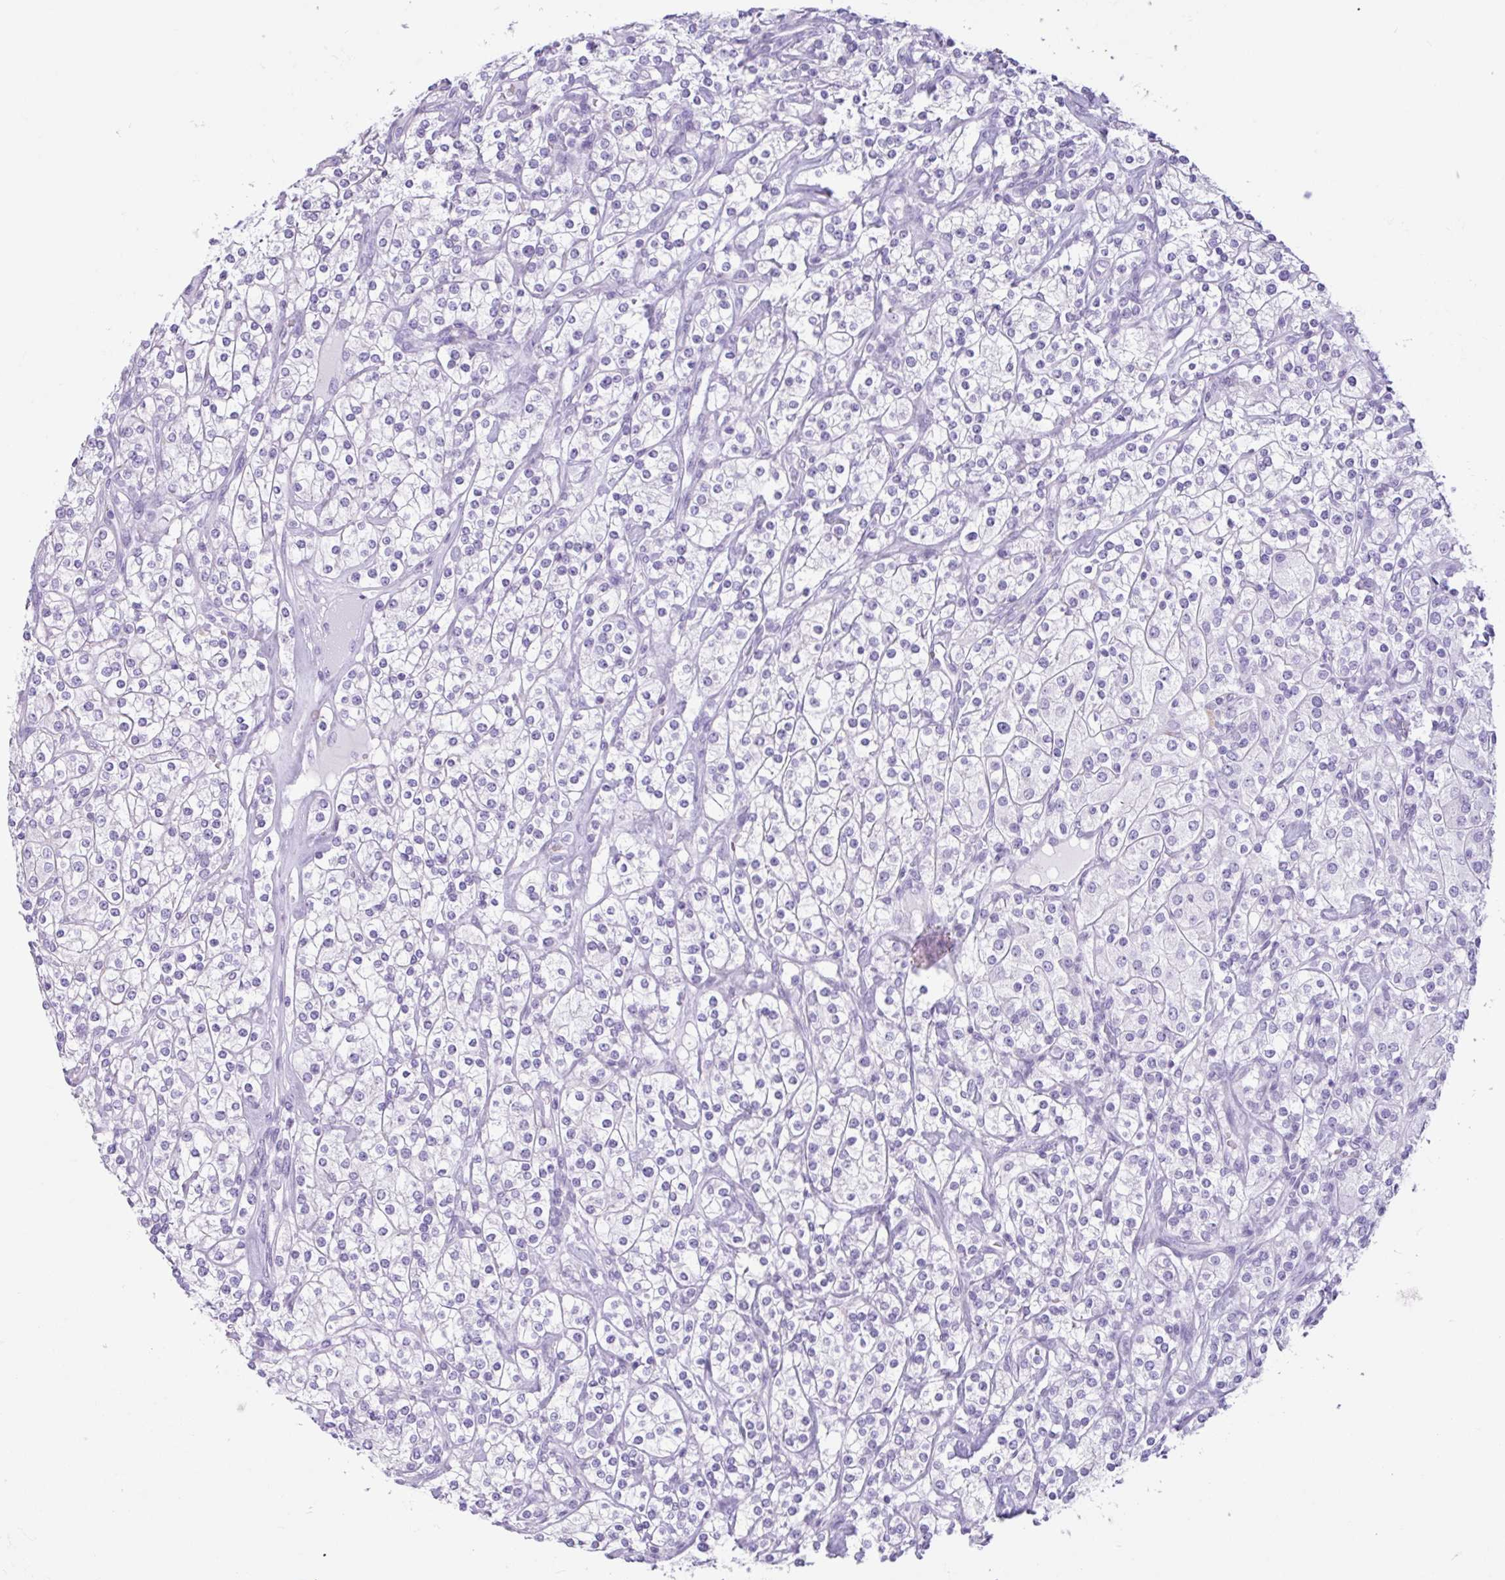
{"staining": {"intensity": "negative", "quantity": "none", "location": "none"}, "tissue": "renal cancer", "cell_type": "Tumor cells", "image_type": "cancer", "snomed": [{"axis": "morphology", "description": "Adenocarcinoma, NOS"}, {"axis": "topography", "description": "Kidney"}], "caption": "This is a photomicrograph of IHC staining of renal cancer, which shows no positivity in tumor cells. Nuclei are stained in blue.", "gene": "CTSE", "patient": {"sex": "male", "age": 77}}